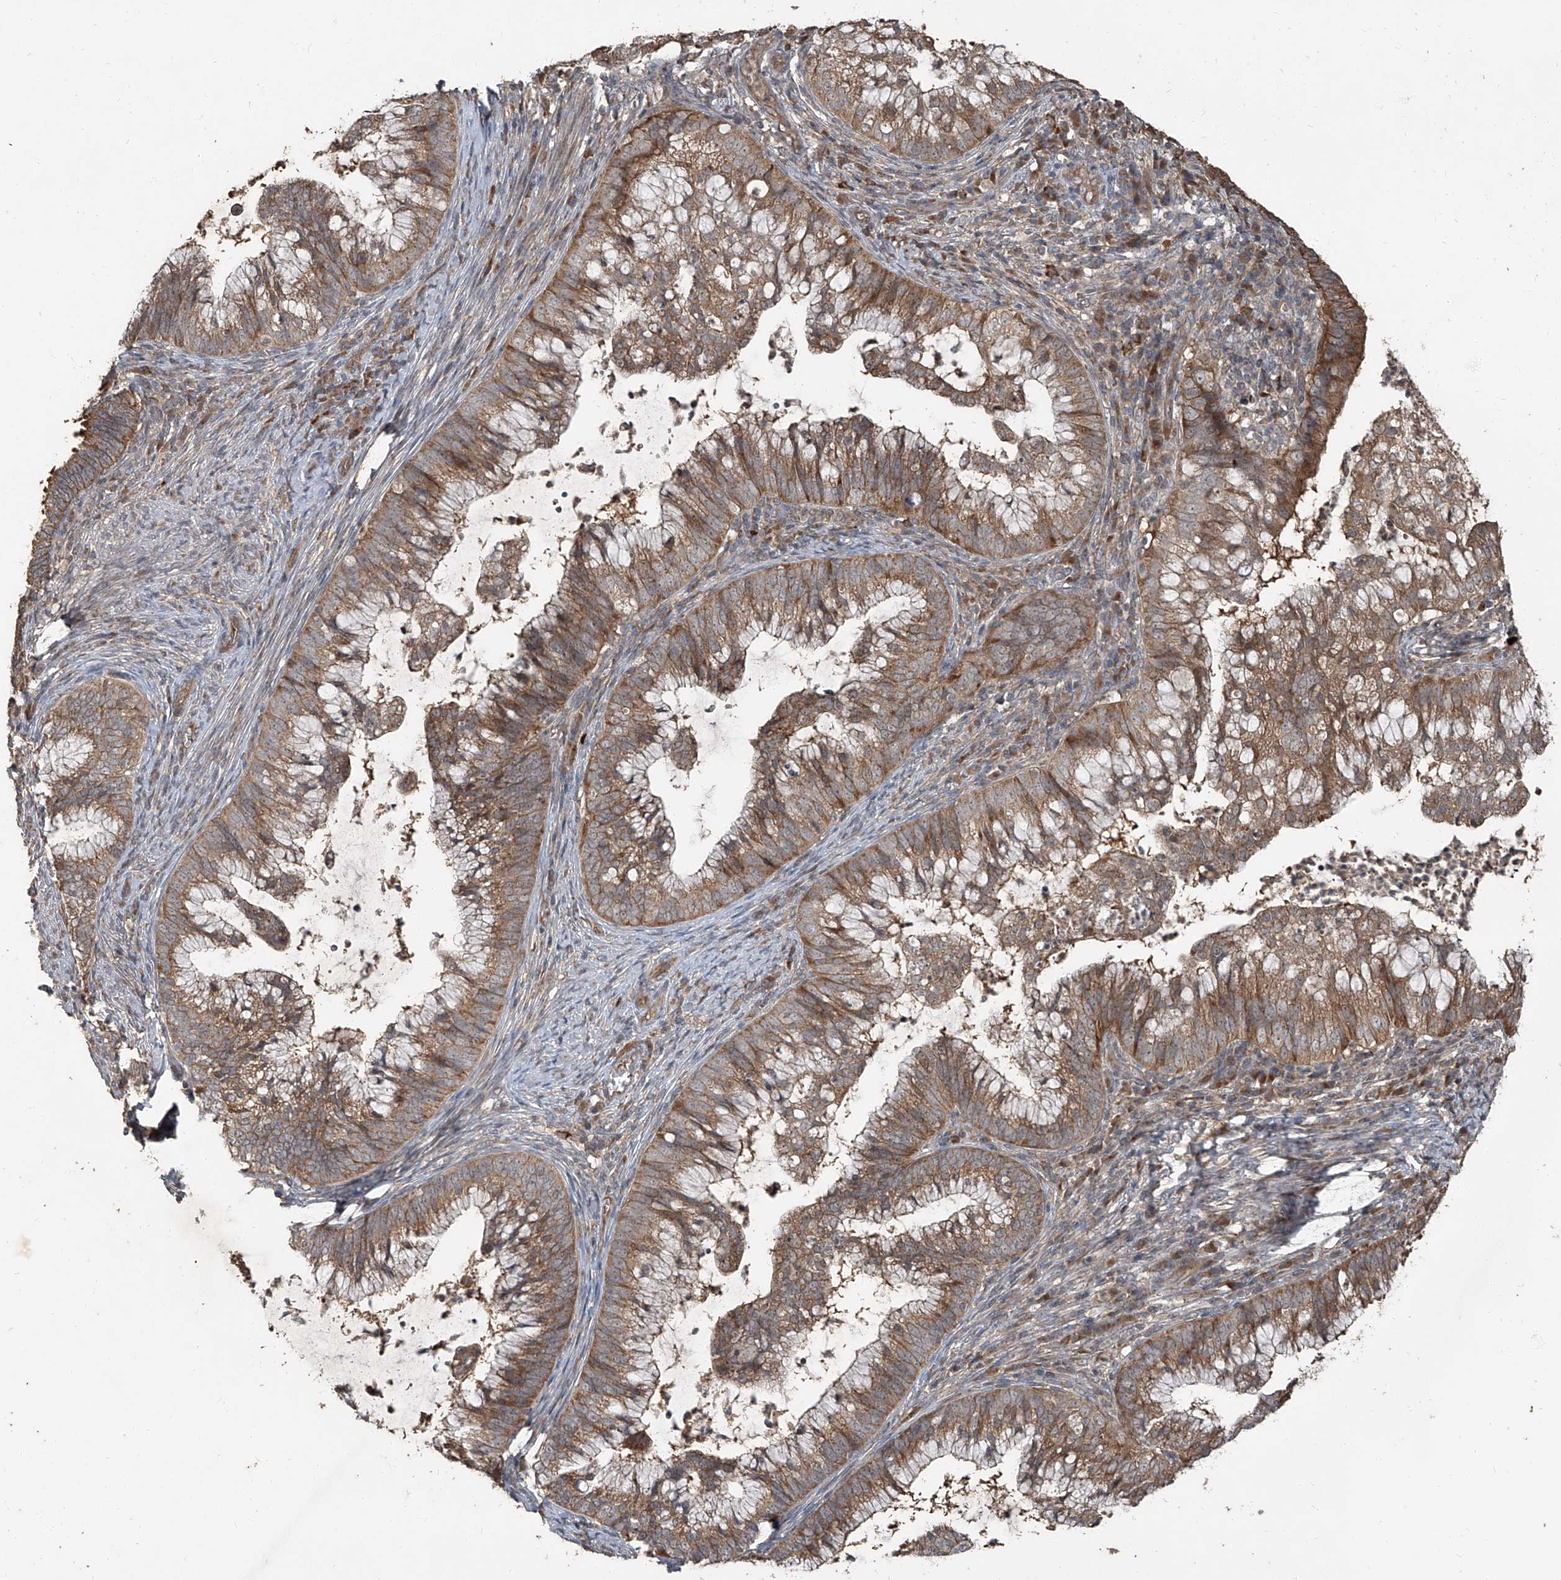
{"staining": {"intensity": "moderate", "quantity": ">75%", "location": "cytoplasmic/membranous"}, "tissue": "cervical cancer", "cell_type": "Tumor cells", "image_type": "cancer", "snomed": [{"axis": "morphology", "description": "Adenocarcinoma, NOS"}, {"axis": "topography", "description": "Cervix"}], "caption": "Immunohistochemistry (IHC) histopathology image of cervical adenocarcinoma stained for a protein (brown), which reveals medium levels of moderate cytoplasmic/membranous positivity in approximately >75% of tumor cells.", "gene": "CCN1", "patient": {"sex": "female", "age": 36}}